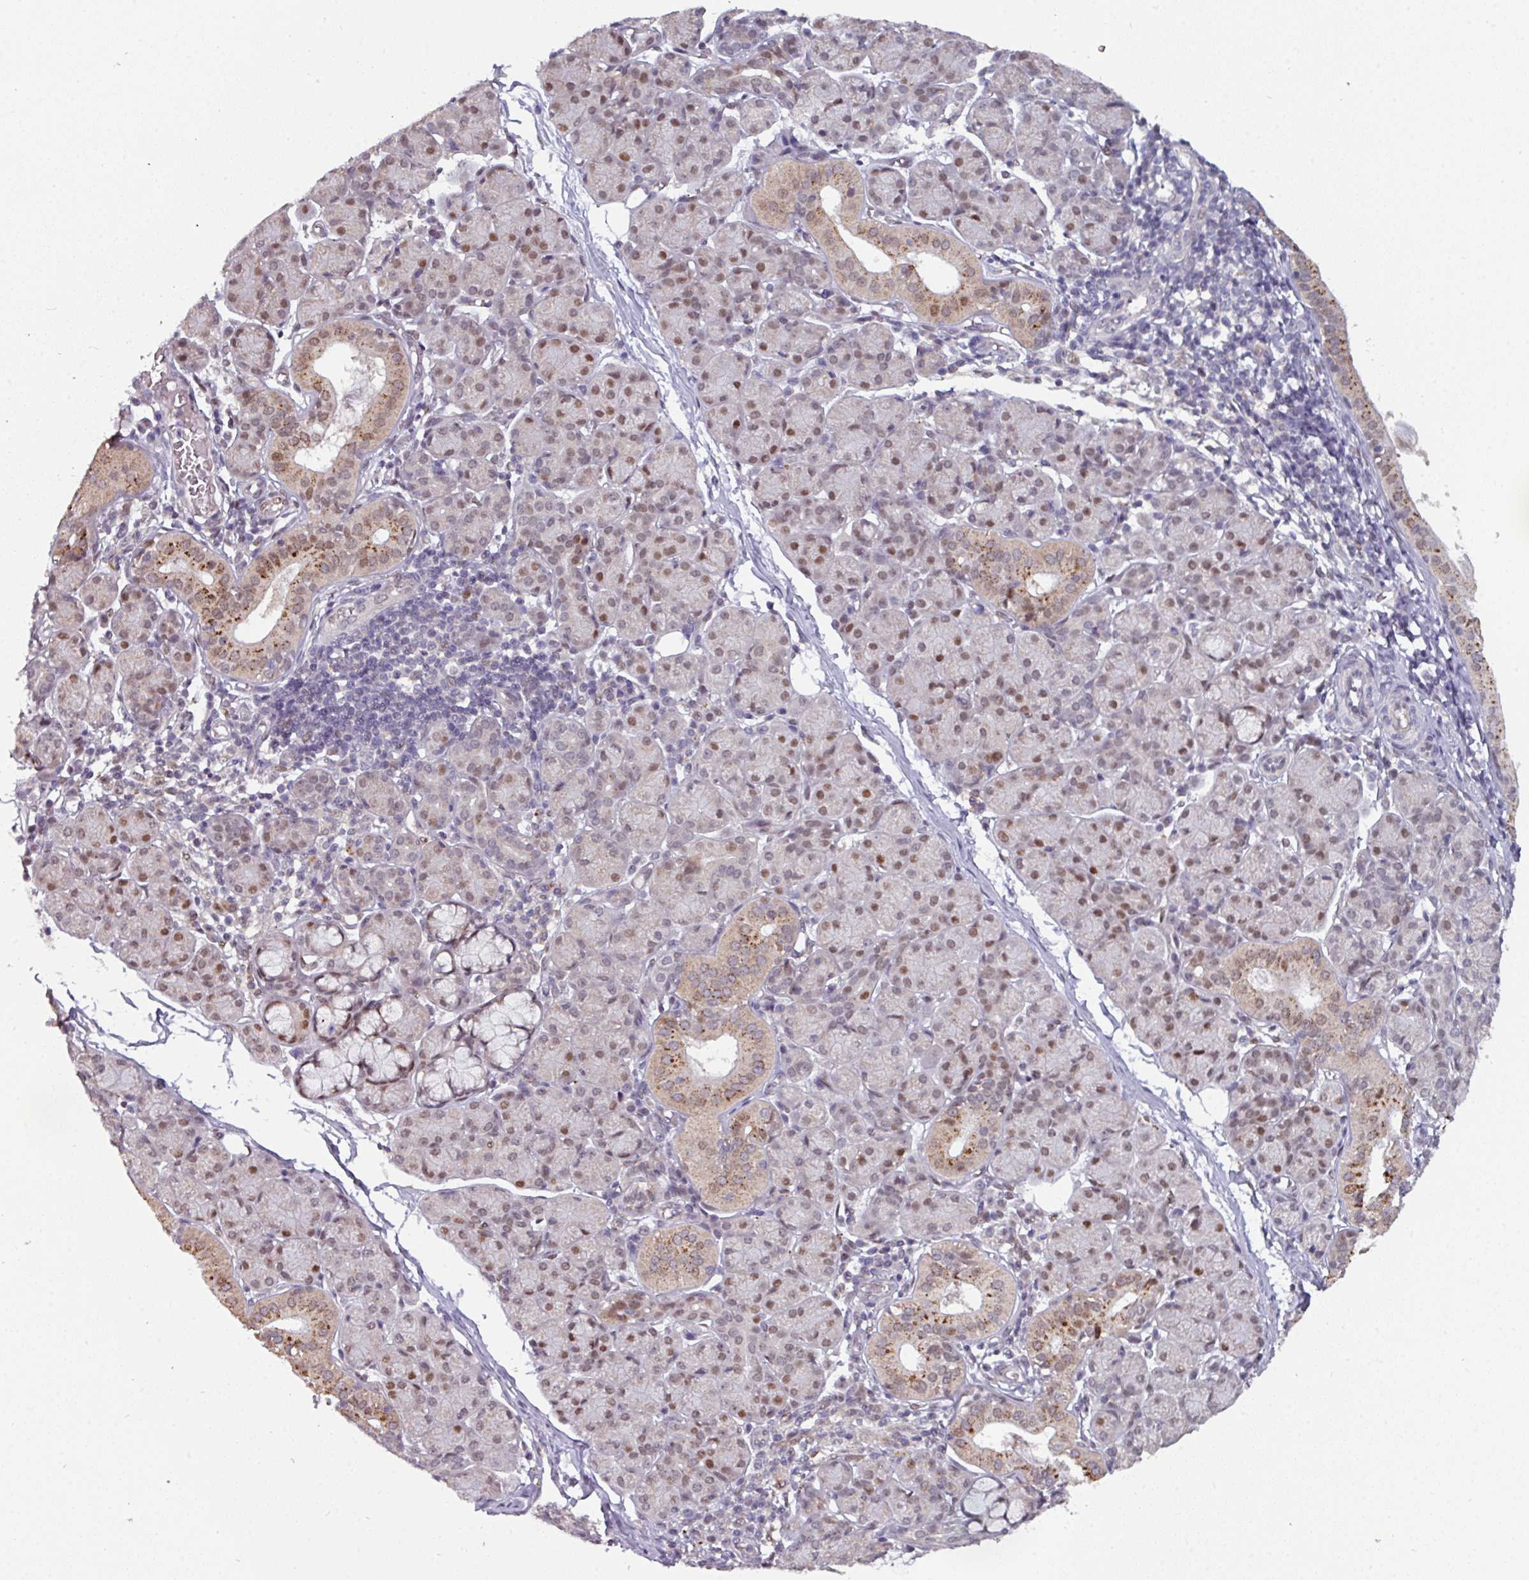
{"staining": {"intensity": "moderate", "quantity": "<25%", "location": "cytoplasmic/membranous"}, "tissue": "salivary gland", "cell_type": "Glandular cells", "image_type": "normal", "snomed": [{"axis": "morphology", "description": "Normal tissue, NOS"}, {"axis": "morphology", "description": "Inflammation, NOS"}, {"axis": "topography", "description": "Lymph node"}, {"axis": "topography", "description": "Salivary gland"}], "caption": "Immunohistochemical staining of unremarkable salivary gland shows <25% levels of moderate cytoplasmic/membranous protein expression in about <25% of glandular cells. The staining was performed using DAB to visualize the protein expression in brown, while the nuclei were stained in blue with hematoxylin (Magnification: 20x).", "gene": "SWSAP1", "patient": {"sex": "male", "age": 3}}